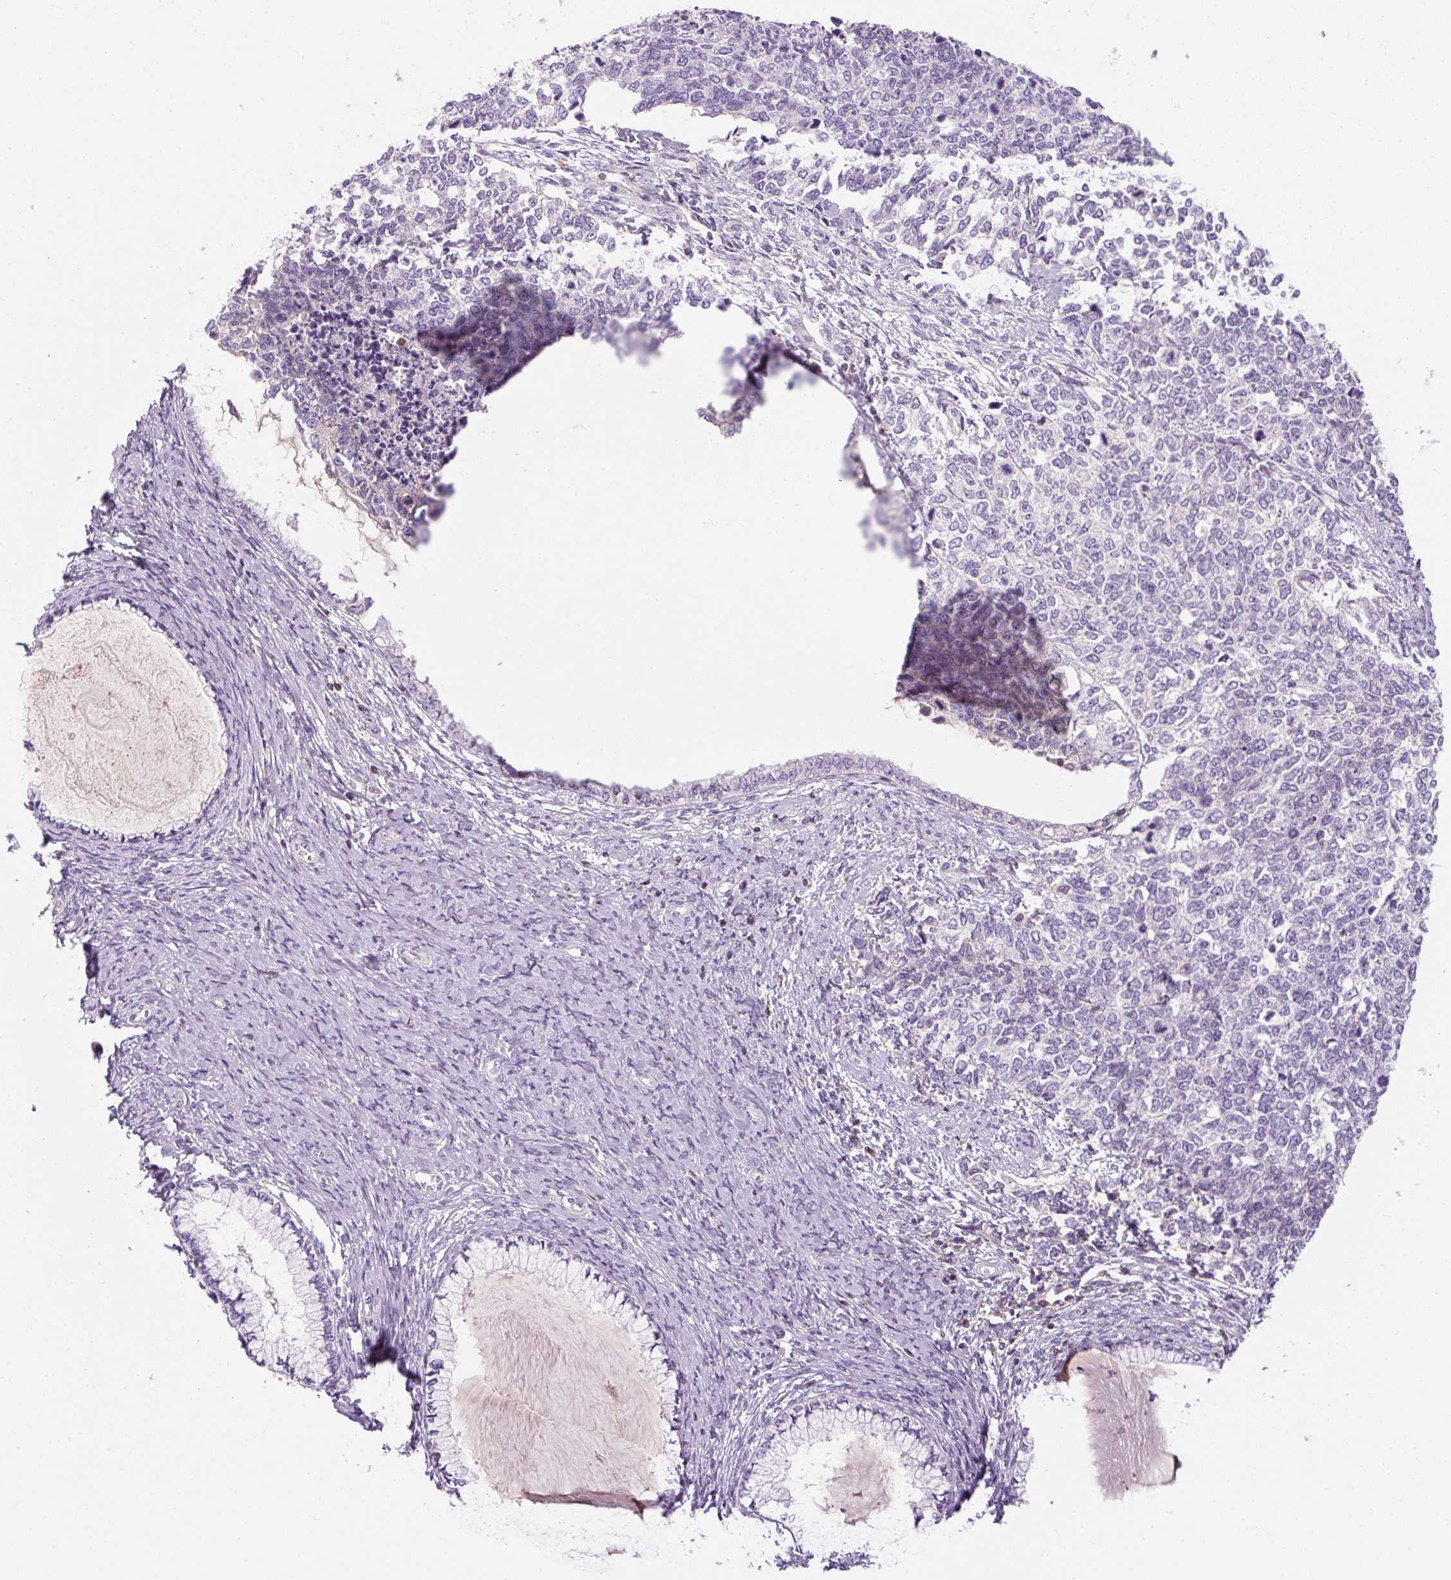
{"staining": {"intensity": "negative", "quantity": "none", "location": "none"}, "tissue": "cervical cancer", "cell_type": "Tumor cells", "image_type": "cancer", "snomed": [{"axis": "morphology", "description": "Squamous cell carcinoma, NOS"}, {"axis": "topography", "description": "Cervix"}], "caption": "High power microscopy photomicrograph of an immunohistochemistry image of cervical cancer (squamous cell carcinoma), revealing no significant positivity in tumor cells. (Brightfield microscopy of DAB (3,3'-diaminobenzidine) immunohistochemistry at high magnification).", "gene": "TIGD2", "patient": {"sex": "female", "age": 63}}